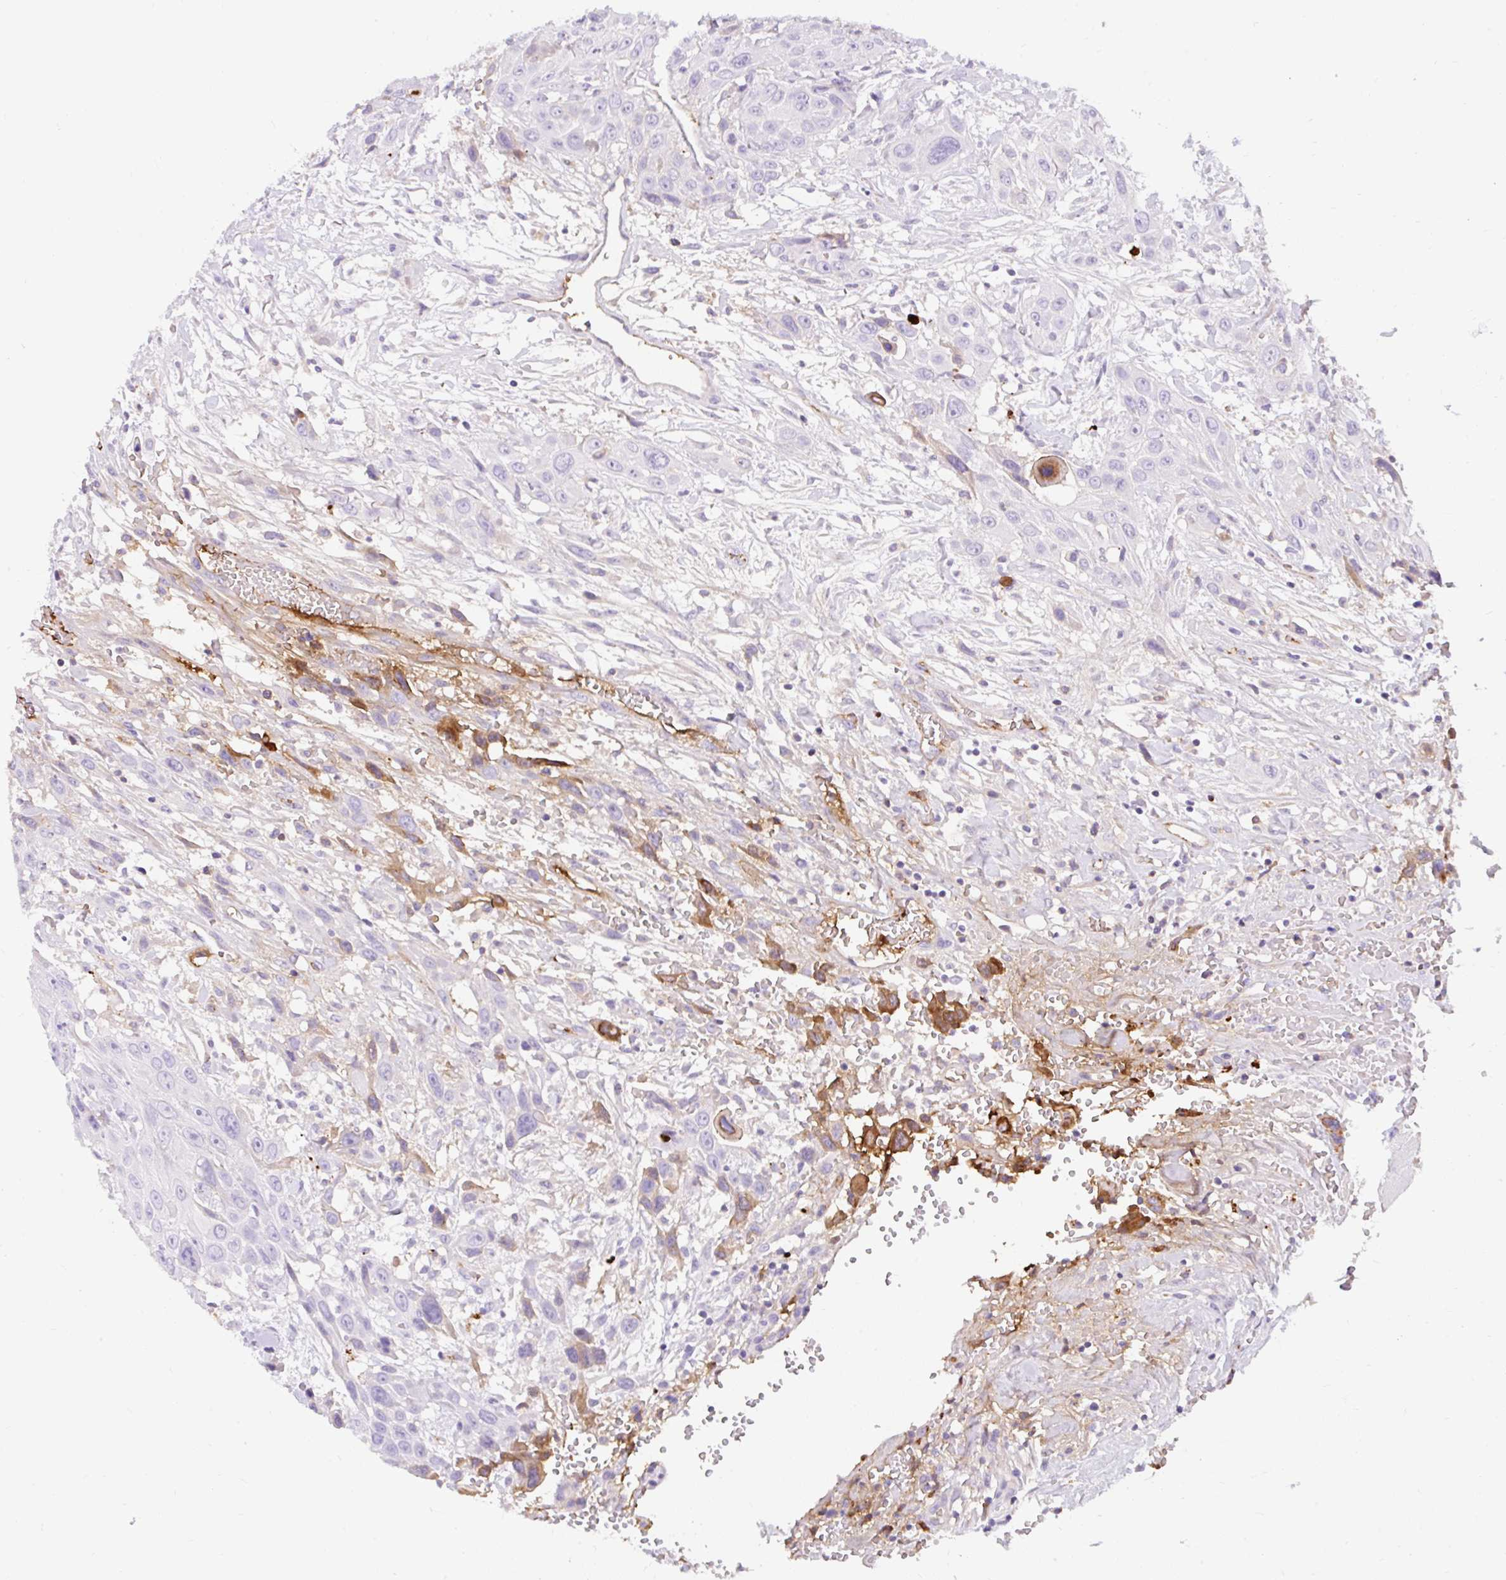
{"staining": {"intensity": "moderate", "quantity": "<25%", "location": "cytoplasmic/membranous"}, "tissue": "head and neck cancer", "cell_type": "Tumor cells", "image_type": "cancer", "snomed": [{"axis": "morphology", "description": "Squamous cell carcinoma, NOS"}, {"axis": "topography", "description": "Head-Neck"}], "caption": "Head and neck cancer stained with a protein marker shows moderate staining in tumor cells.", "gene": "APOC4-APOC2", "patient": {"sex": "male", "age": 81}}